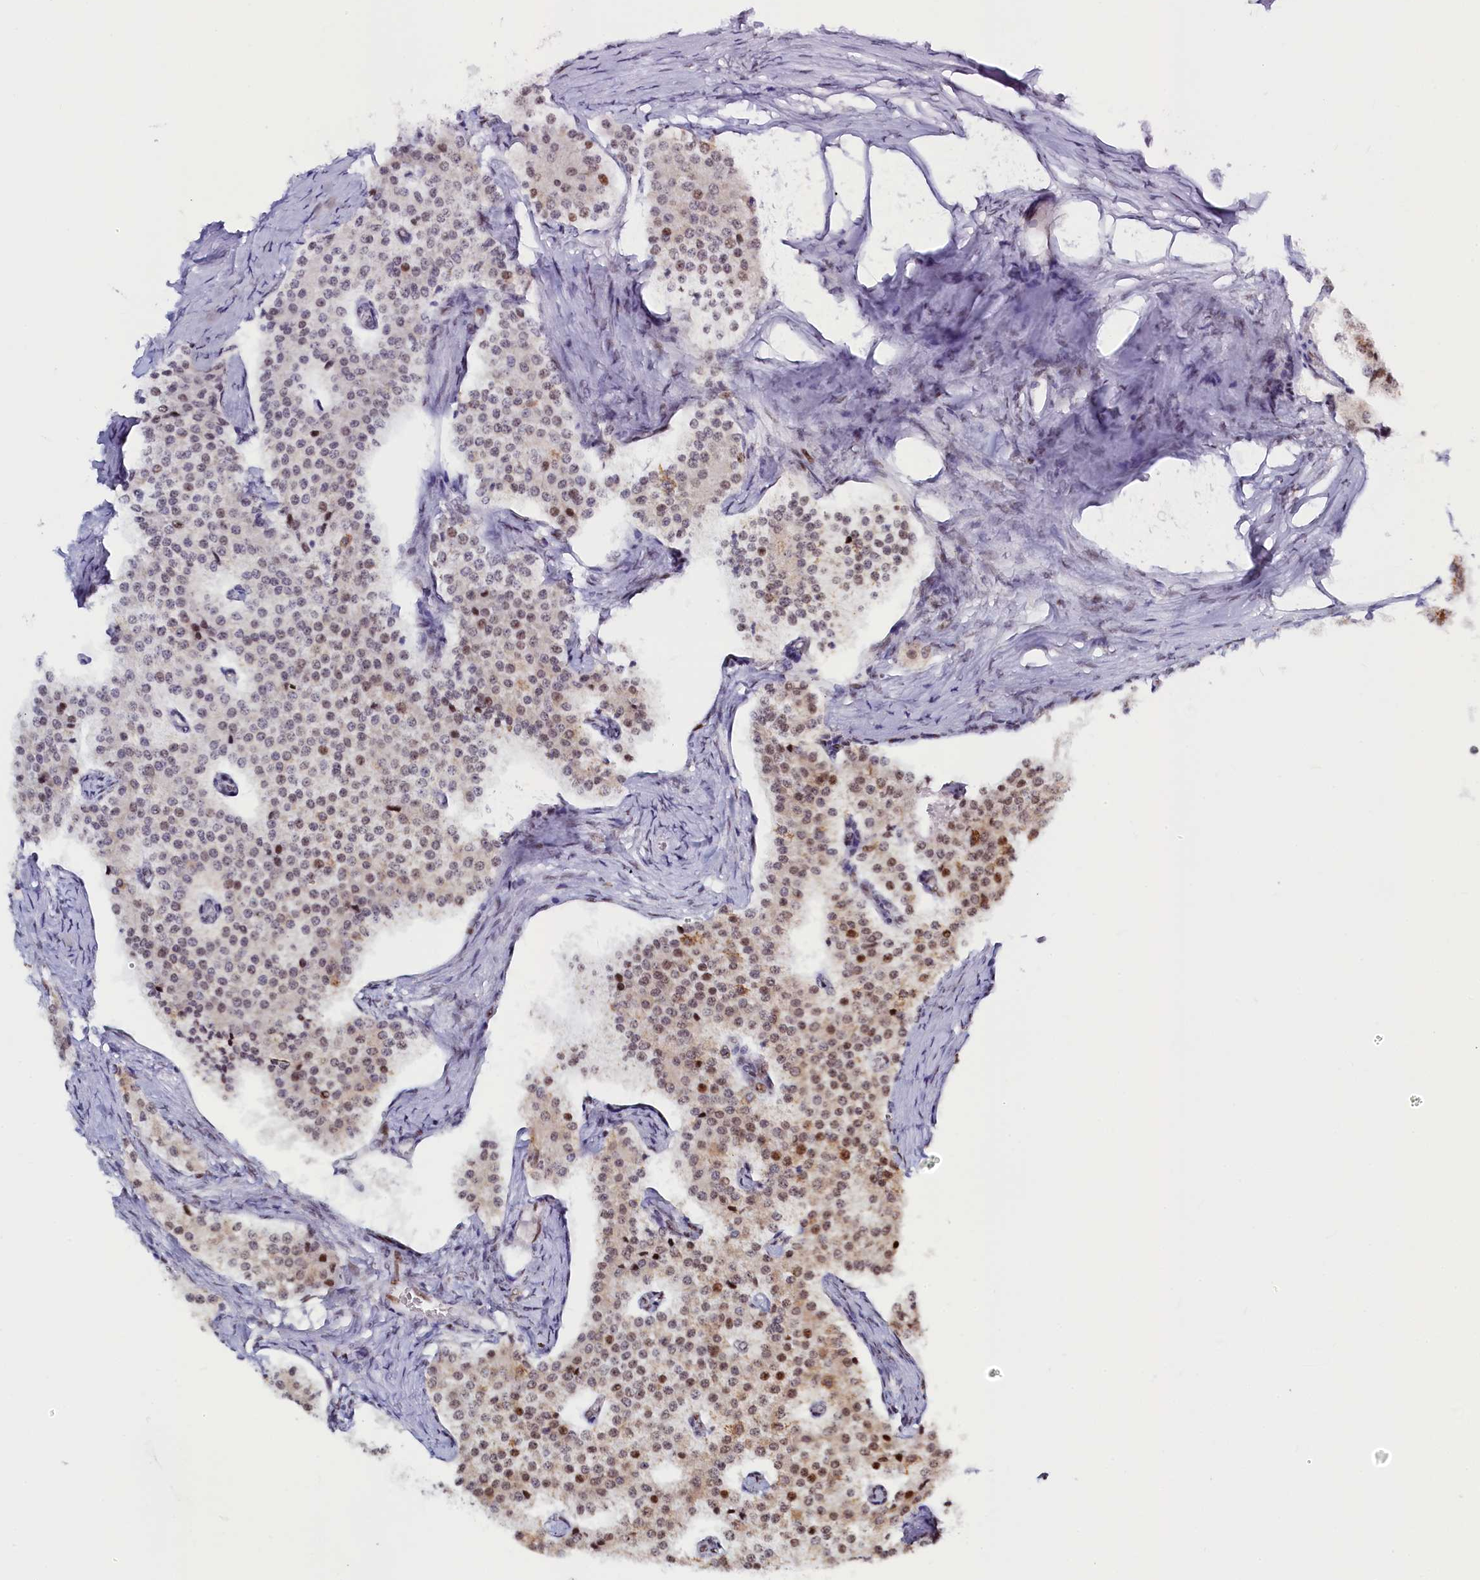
{"staining": {"intensity": "moderate", "quantity": "25%-75%", "location": "nuclear"}, "tissue": "carcinoid", "cell_type": "Tumor cells", "image_type": "cancer", "snomed": [{"axis": "morphology", "description": "Carcinoid, malignant, NOS"}, {"axis": "topography", "description": "Colon"}], "caption": "Moderate nuclear protein positivity is appreciated in approximately 25%-75% of tumor cells in carcinoid. (IHC, brightfield microscopy, high magnification).", "gene": "HDGFL3", "patient": {"sex": "female", "age": 52}}